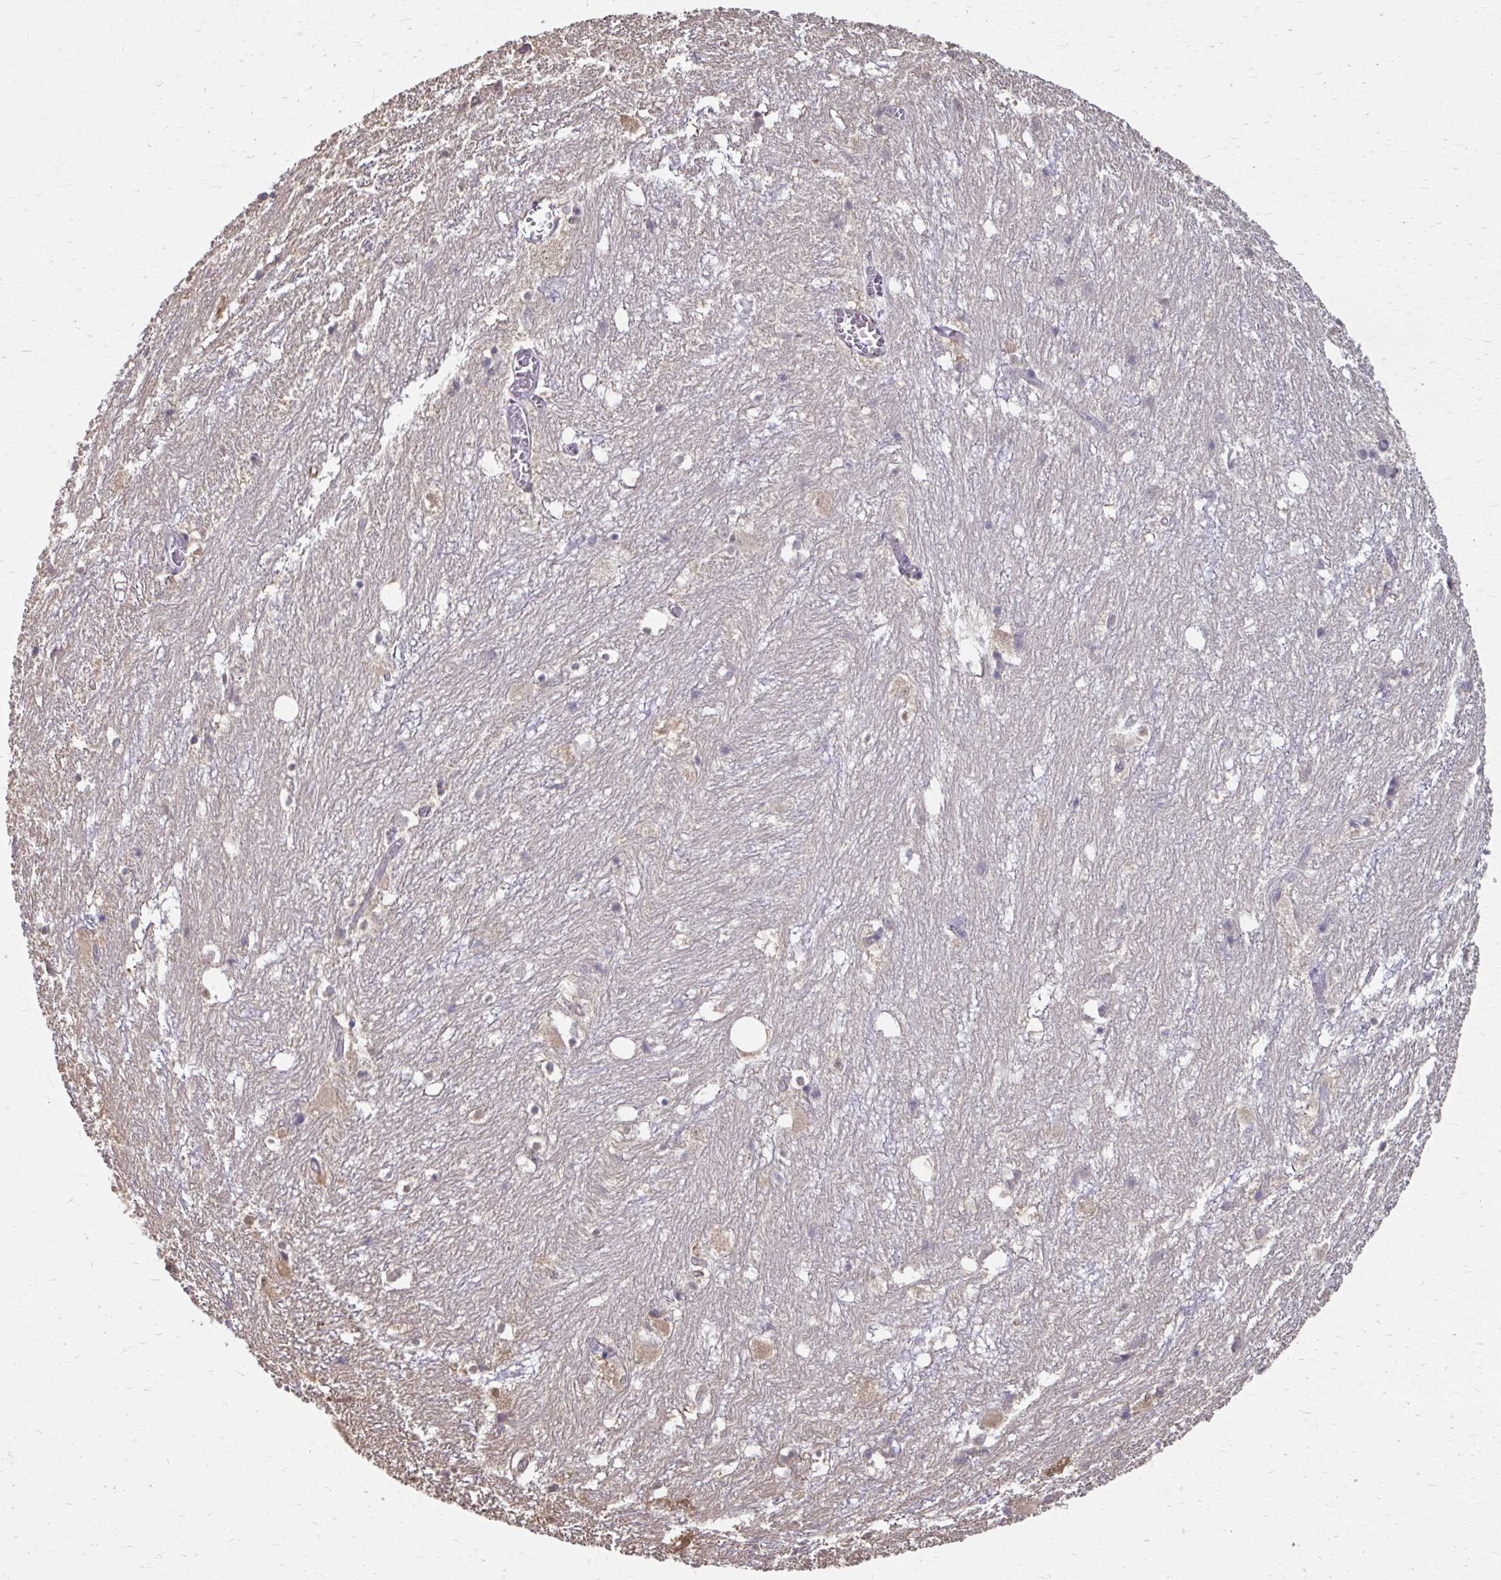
{"staining": {"intensity": "weak", "quantity": "<25%", "location": "cytoplasmic/membranous"}, "tissue": "hippocampus", "cell_type": "Glial cells", "image_type": "normal", "snomed": [{"axis": "morphology", "description": "Normal tissue, NOS"}, {"axis": "topography", "description": "Hippocampus"}], "caption": "Immunohistochemistry (IHC) histopathology image of unremarkable hippocampus: hippocampus stained with DAB shows no significant protein staining in glial cells.", "gene": "ING4", "patient": {"sex": "female", "age": 52}}